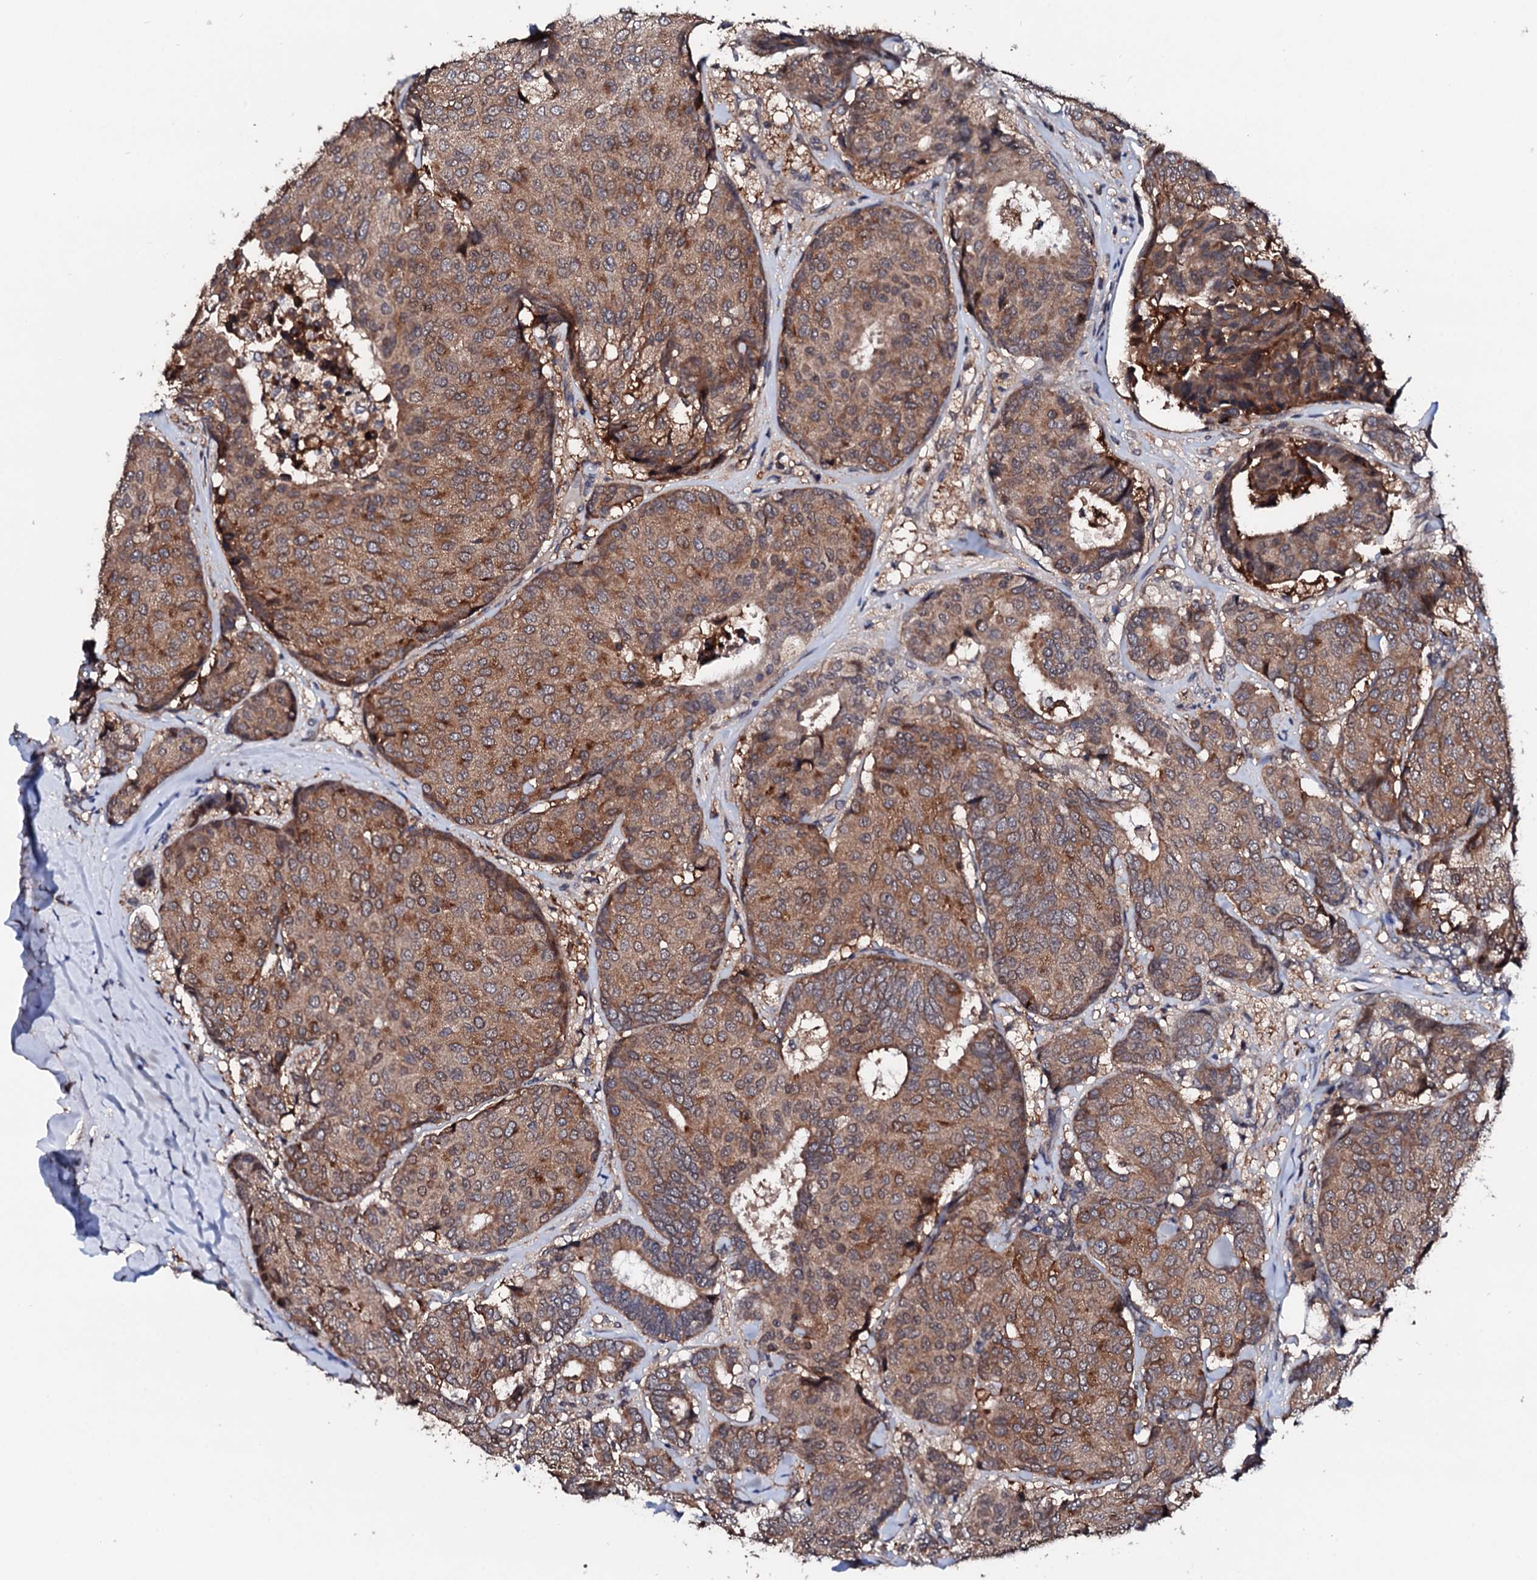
{"staining": {"intensity": "moderate", "quantity": ">75%", "location": "cytoplasmic/membranous"}, "tissue": "breast cancer", "cell_type": "Tumor cells", "image_type": "cancer", "snomed": [{"axis": "morphology", "description": "Duct carcinoma"}, {"axis": "topography", "description": "Breast"}], "caption": "DAB (3,3'-diaminobenzidine) immunohistochemical staining of human intraductal carcinoma (breast) shows moderate cytoplasmic/membranous protein expression in approximately >75% of tumor cells. (IHC, brightfield microscopy, high magnification).", "gene": "EDC3", "patient": {"sex": "female", "age": 75}}